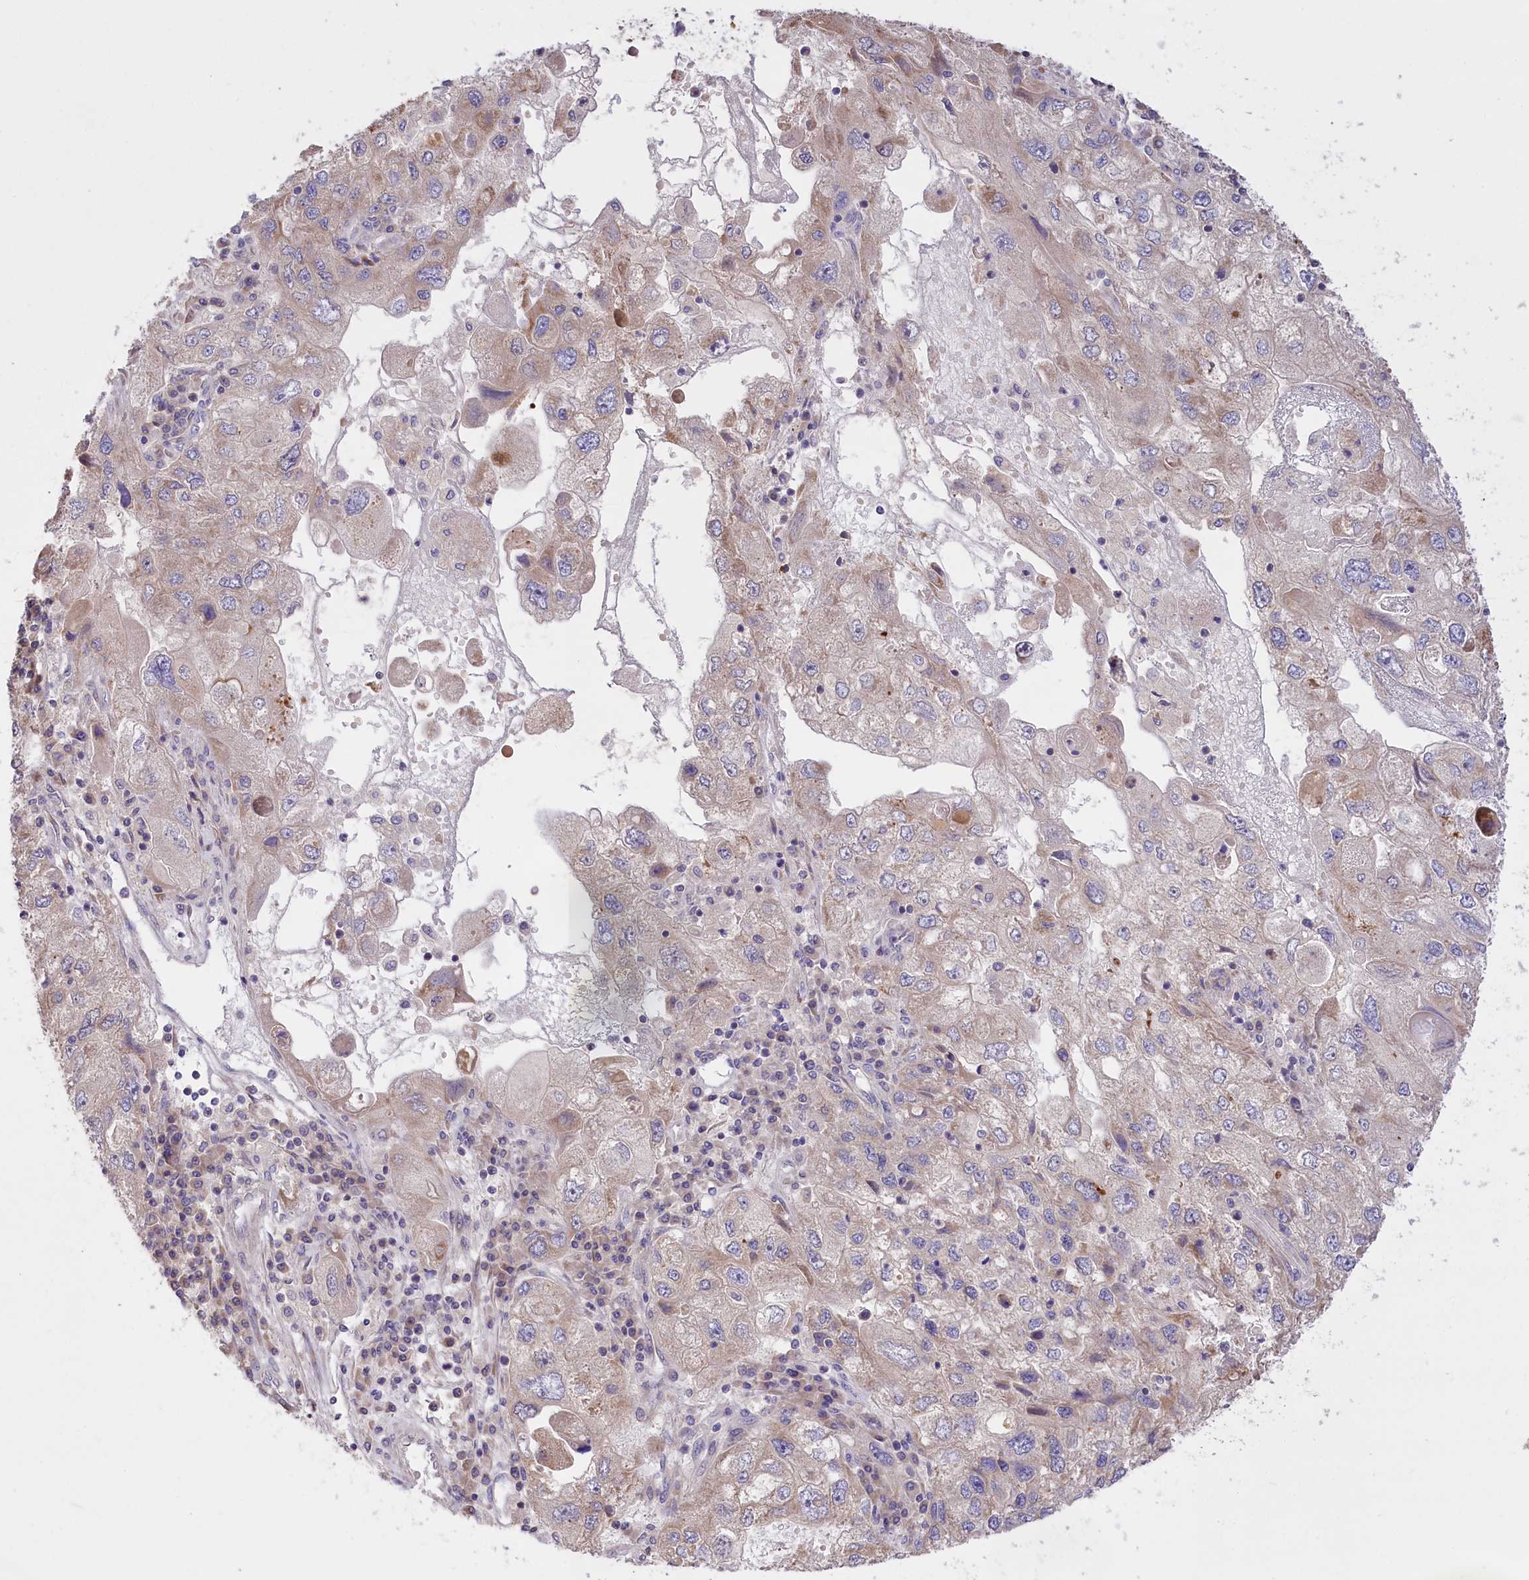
{"staining": {"intensity": "weak", "quantity": "25%-75%", "location": "cytoplasmic/membranous"}, "tissue": "endometrial cancer", "cell_type": "Tumor cells", "image_type": "cancer", "snomed": [{"axis": "morphology", "description": "Adenocarcinoma, NOS"}, {"axis": "topography", "description": "Endometrium"}], "caption": "Endometrial cancer stained with DAB (3,3'-diaminobenzidine) IHC shows low levels of weak cytoplasmic/membranous staining in approximately 25%-75% of tumor cells.", "gene": "PBLD", "patient": {"sex": "female", "age": 49}}